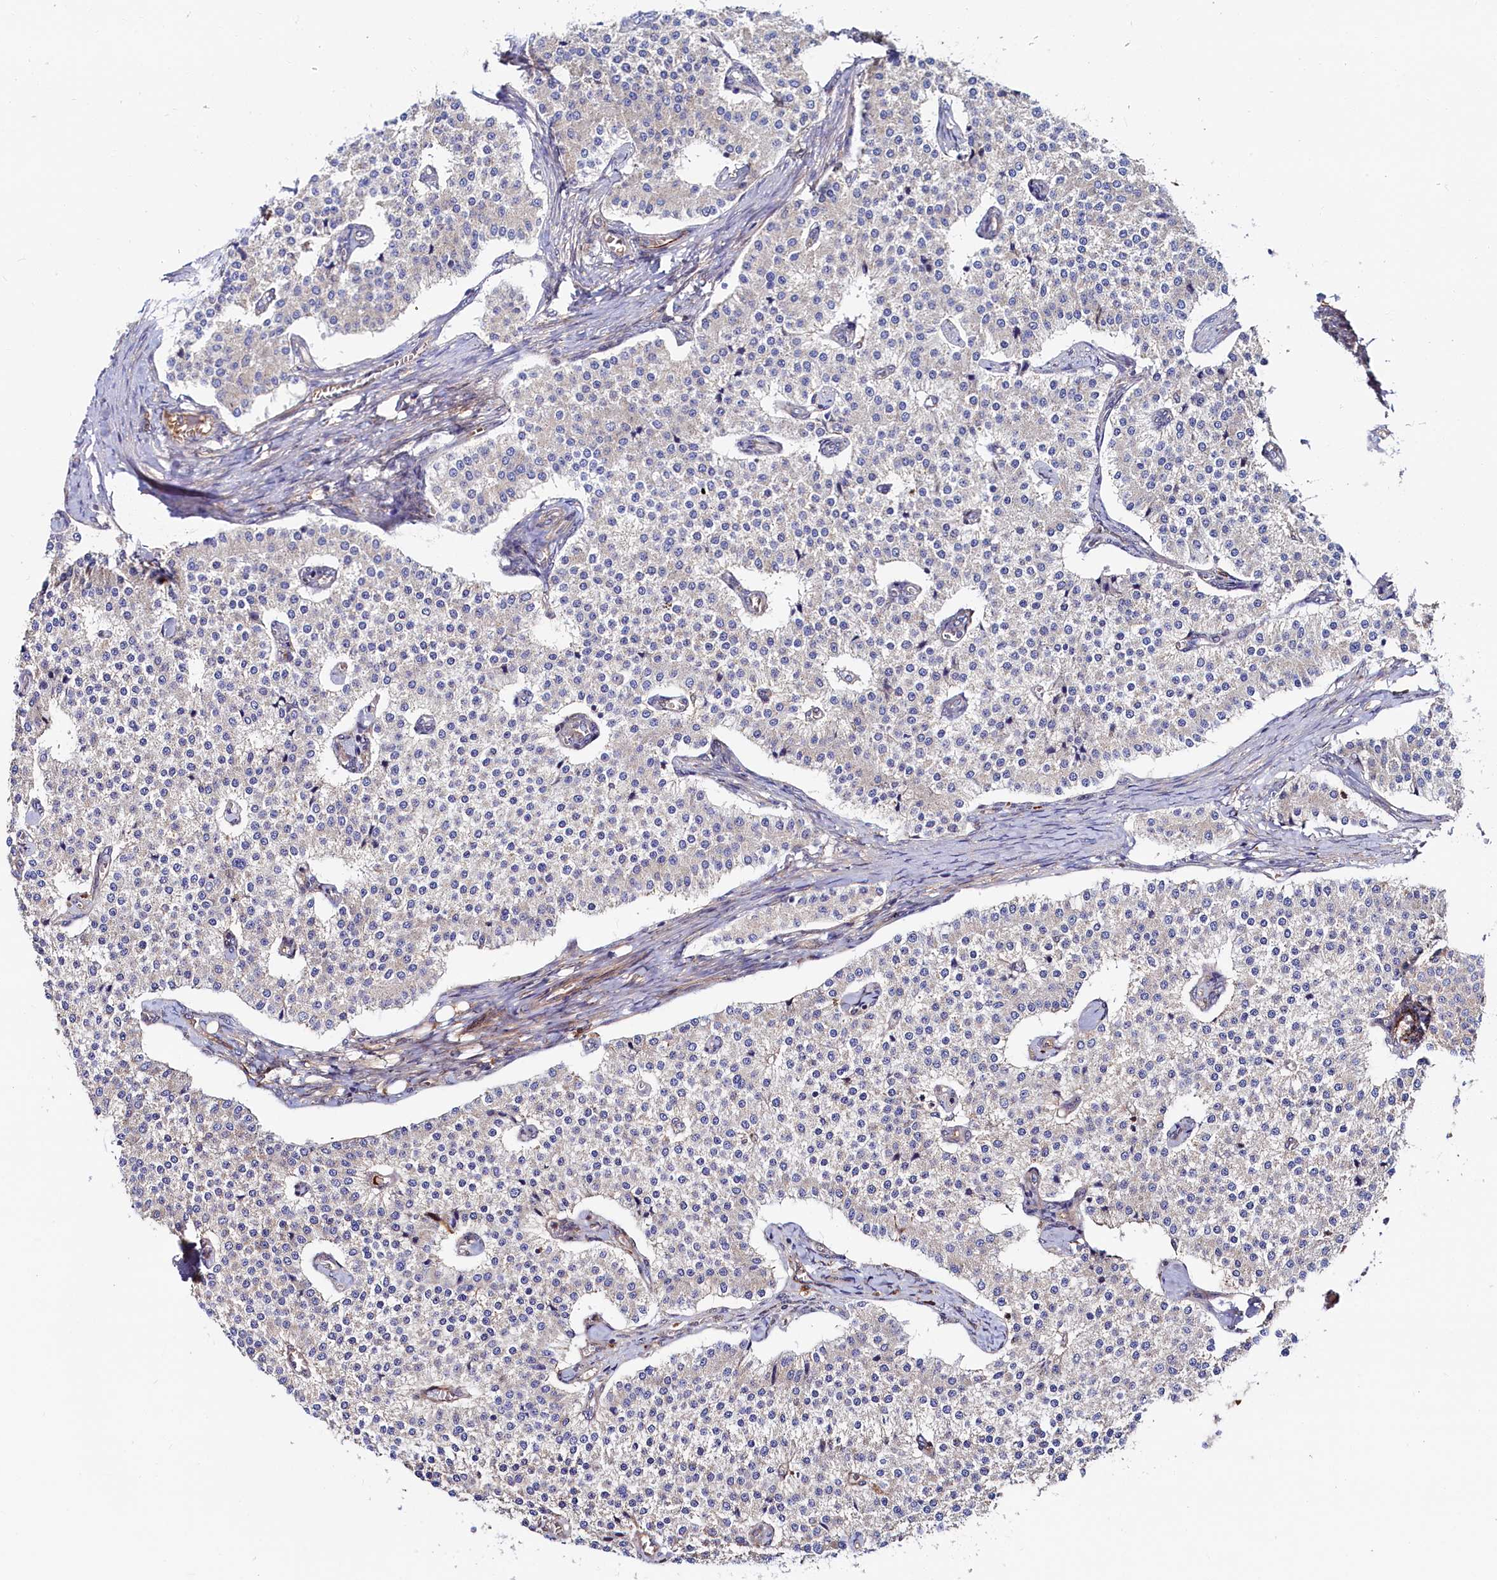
{"staining": {"intensity": "negative", "quantity": "none", "location": "none"}, "tissue": "carcinoid", "cell_type": "Tumor cells", "image_type": "cancer", "snomed": [{"axis": "morphology", "description": "Carcinoid, malignant, NOS"}, {"axis": "topography", "description": "Colon"}], "caption": "DAB (3,3'-diaminobenzidine) immunohistochemical staining of malignant carcinoid reveals no significant expression in tumor cells.", "gene": "ASTE1", "patient": {"sex": "female", "age": 52}}